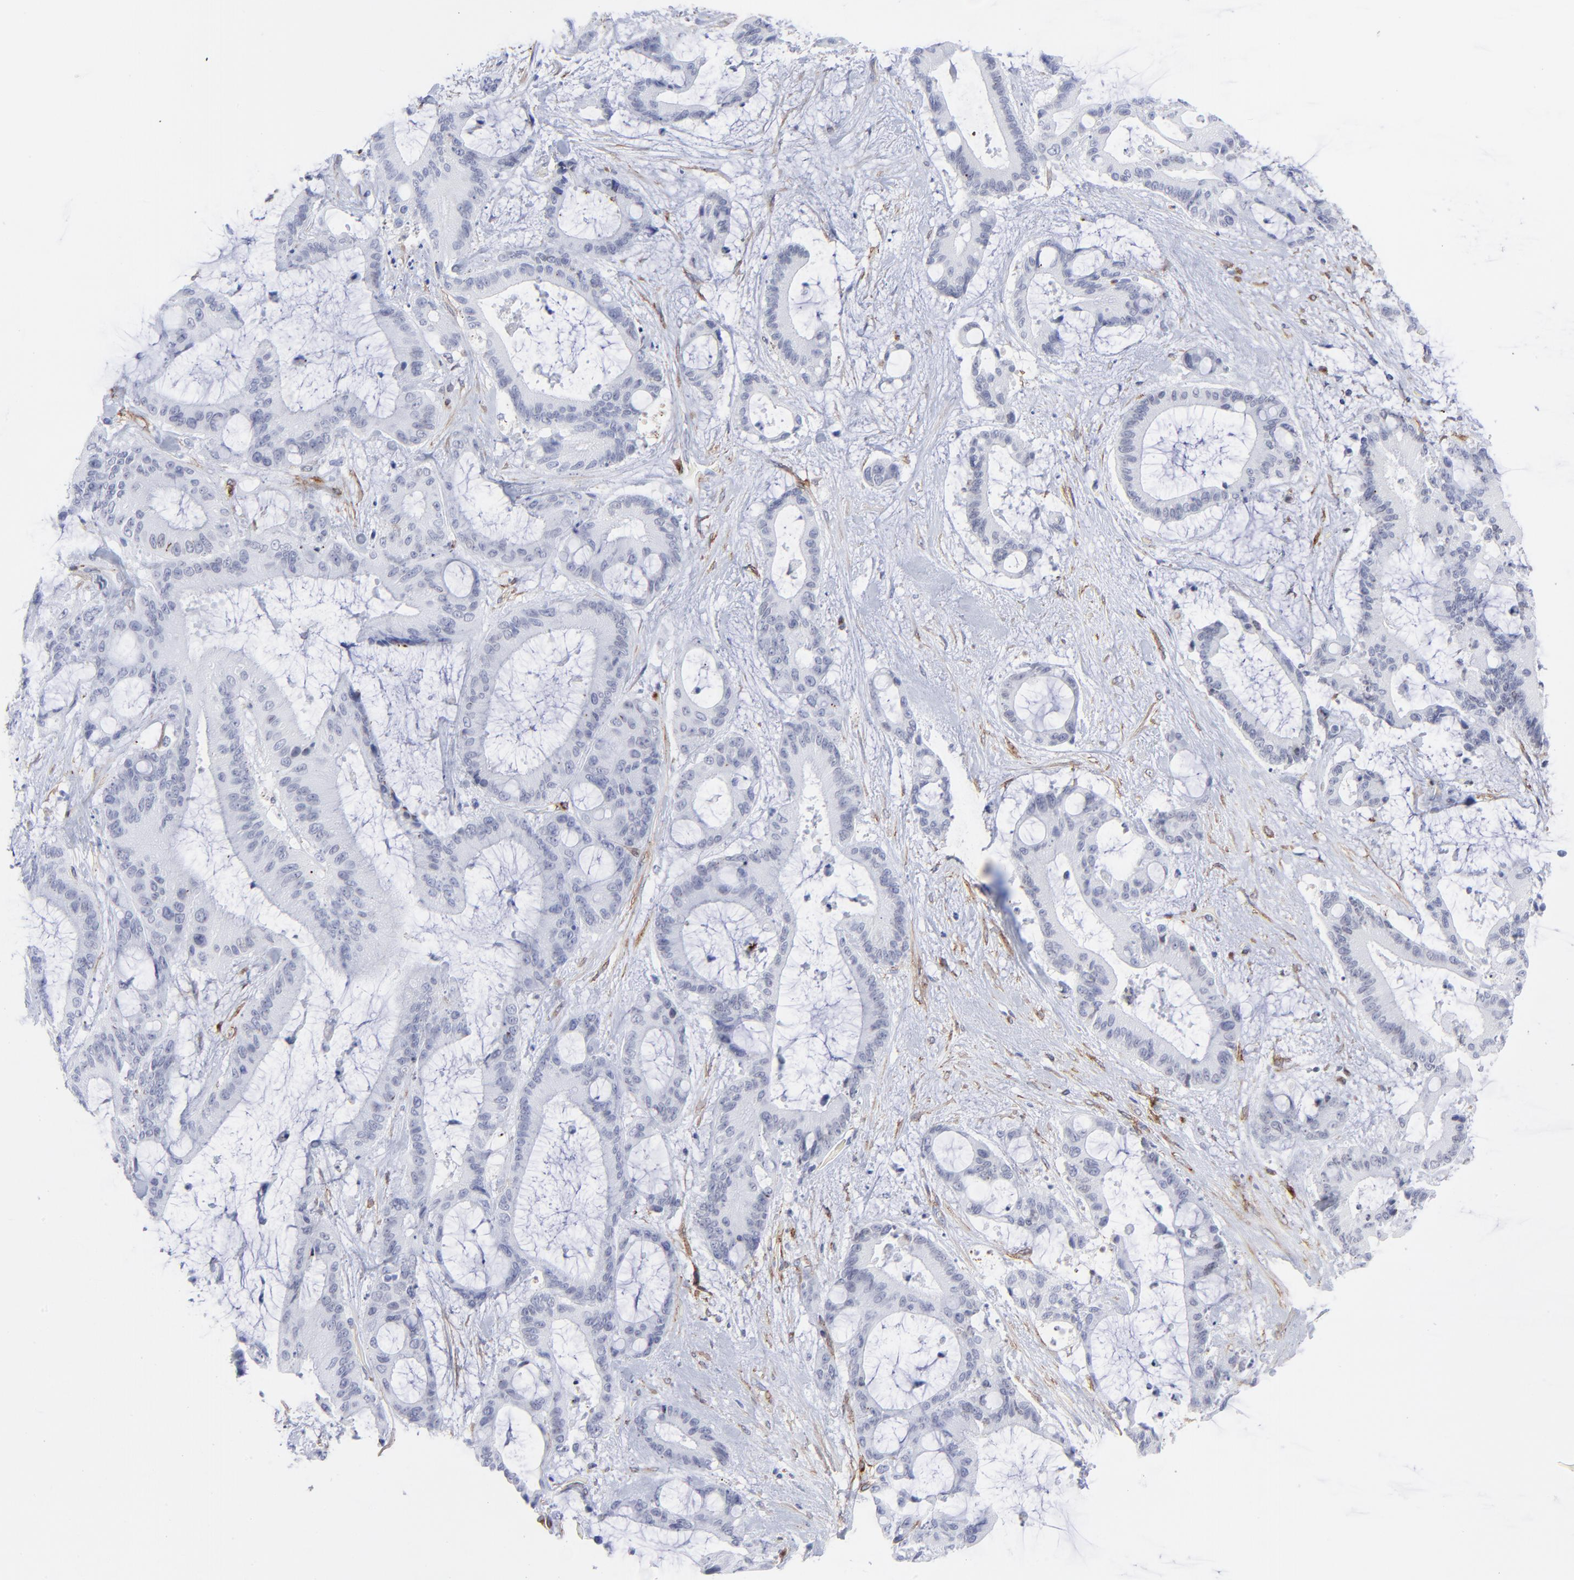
{"staining": {"intensity": "negative", "quantity": "none", "location": "none"}, "tissue": "liver cancer", "cell_type": "Tumor cells", "image_type": "cancer", "snomed": [{"axis": "morphology", "description": "Cholangiocarcinoma"}, {"axis": "topography", "description": "Liver"}], "caption": "High power microscopy micrograph of an immunohistochemistry (IHC) image of liver cancer (cholangiocarcinoma), revealing no significant staining in tumor cells. The staining was performed using DAB (3,3'-diaminobenzidine) to visualize the protein expression in brown, while the nuclei were stained in blue with hematoxylin (Magnification: 20x).", "gene": "PDGFRB", "patient": {"sex": "female", "age": 73}}